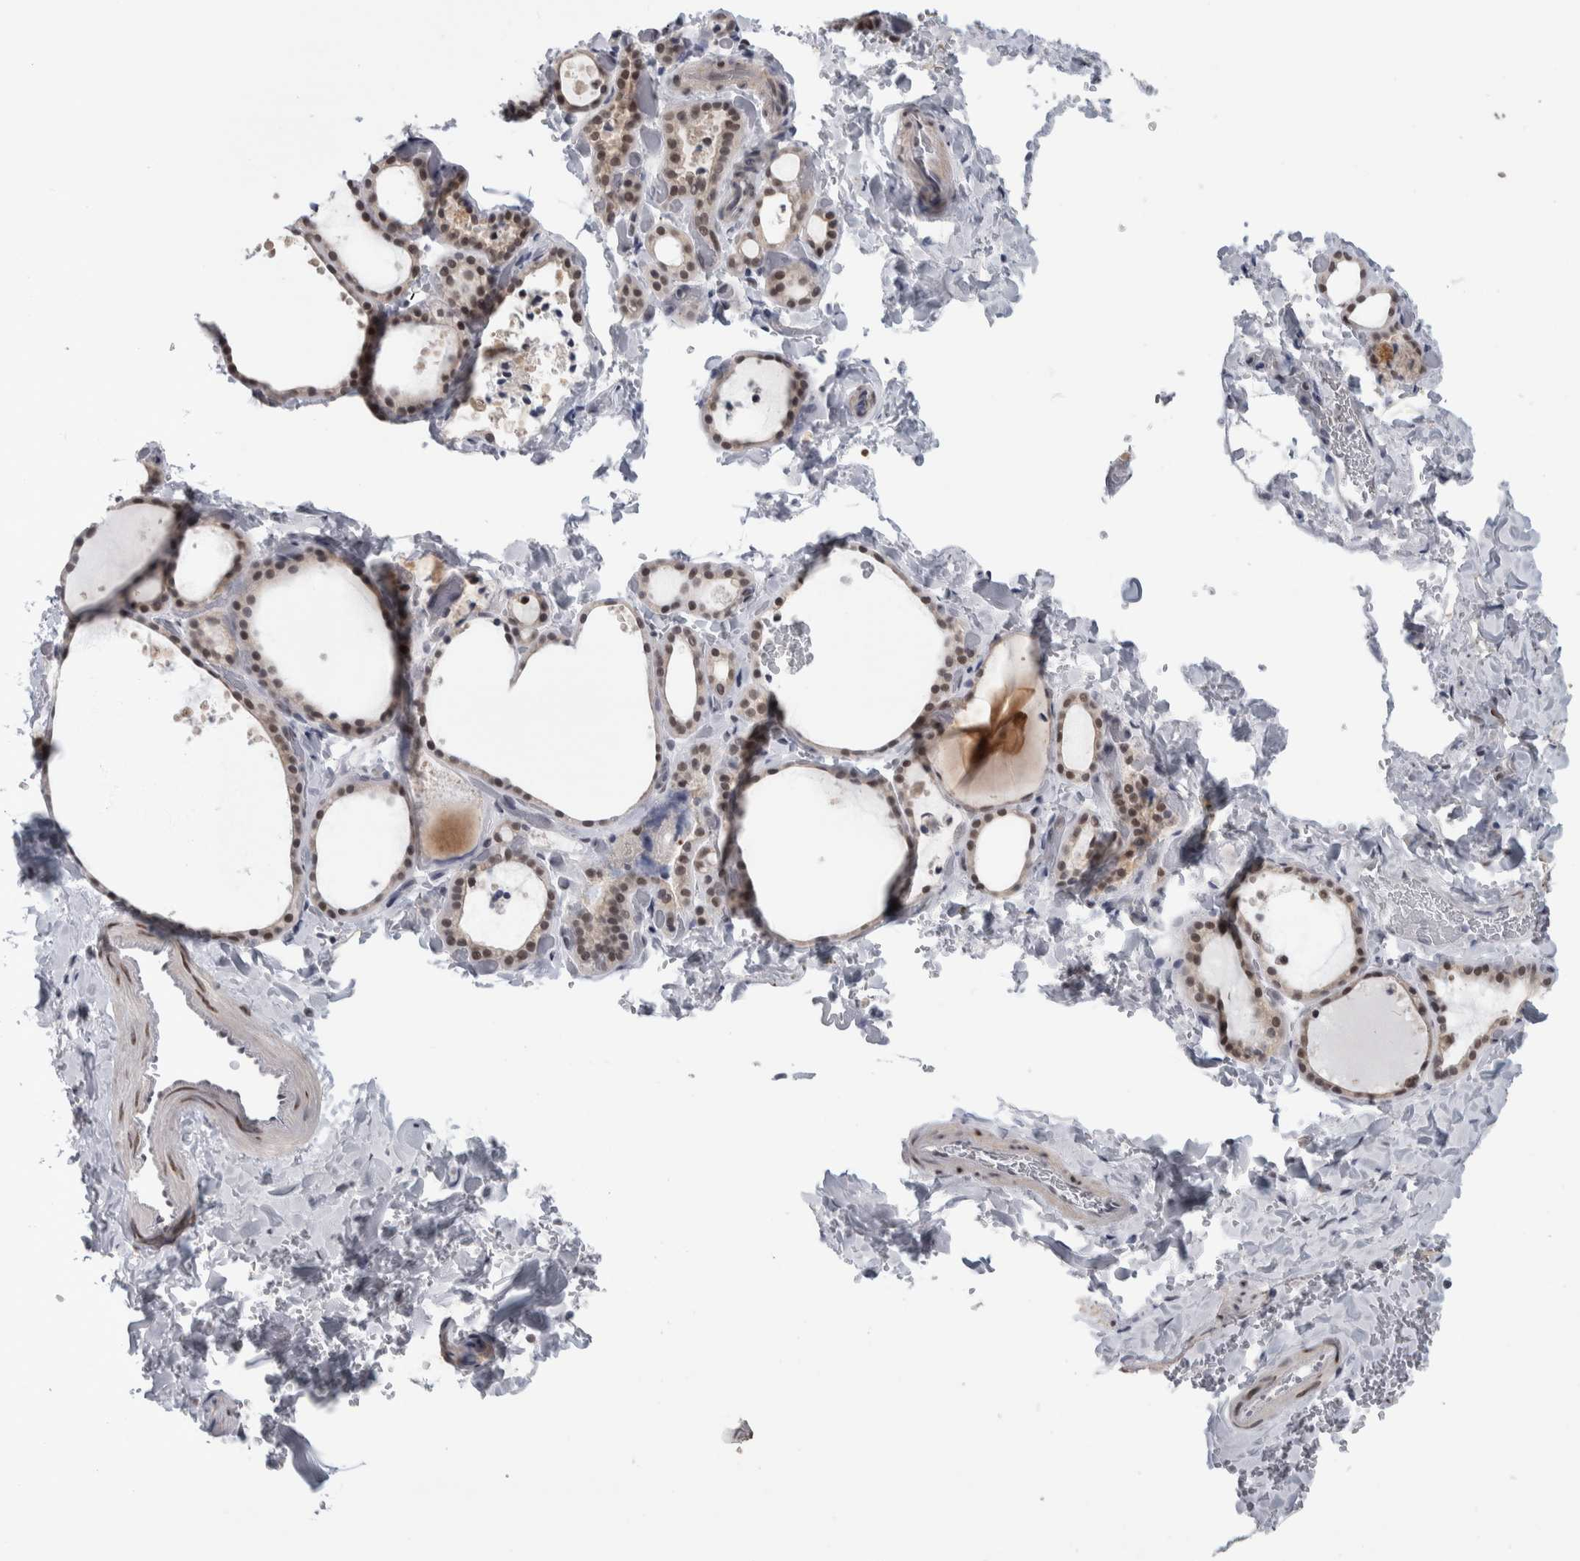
{"staining": {"intensity": "strong", "quantity": ">75%", "location": "cytoplasmic/membranous,nuclear"}, "tissue": "thyroid gland", "cell_type": "Glandular cells", "image_type": "normal", "snomed": [{"axis": "morphology", "description": "Normal tissue, NOS"}, {"axis": "topography", "description": "Thyroid gland"}], "caption": "IHC (DAB) staining of unremarkable thyroid gland displays strong cytoplasmic/membranous,nuclear protein positivity in about >75% of glandular cells. (IHC, brightfield microscopy, high magnification).", "gene": "HEXIM2", "patient": {"sex": "female", "age": 44}}